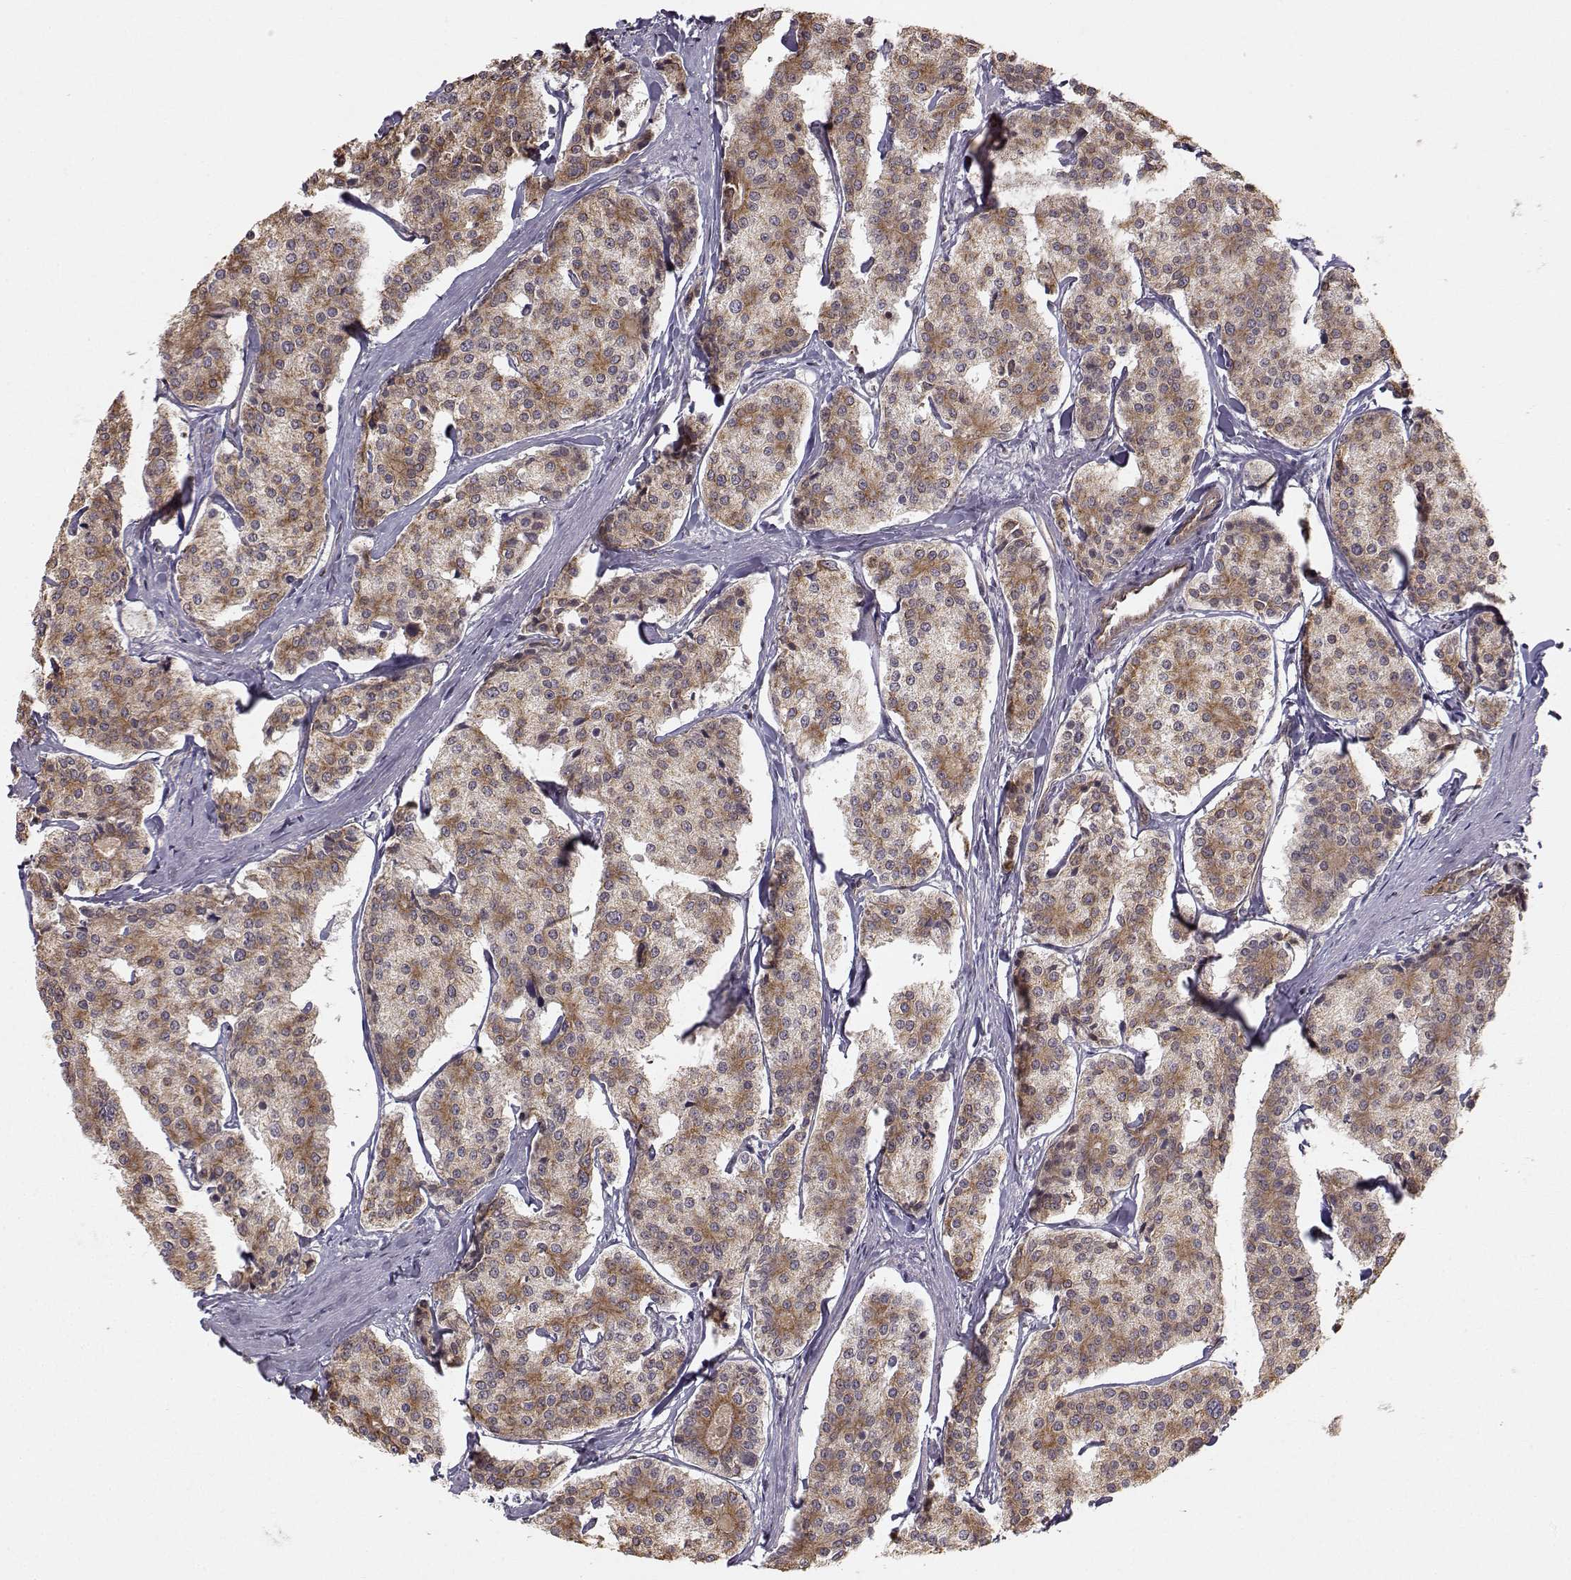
{"staining": {"intensity": "moderate", "quantity": "25%-75%", "location": "cytoplasmic/membranous"}, "tissue": "carcinoid", "cell_type": "Tumor cells", "image_type": "cancer", "snomed": [{"axis": "morphology", "description": "Carcinoid, malignant, NOS"}, {"axis": "topography", "description": "Small intestine"}], "caption": "An image showing moderate cytoplasmic/membranous expression in approximately 25%-75% of tumor cells in carcinoid, as visualized by brown immunohistochemical staining.", "gene": "APC", "patient": {"sex": "female", "age": 65}}